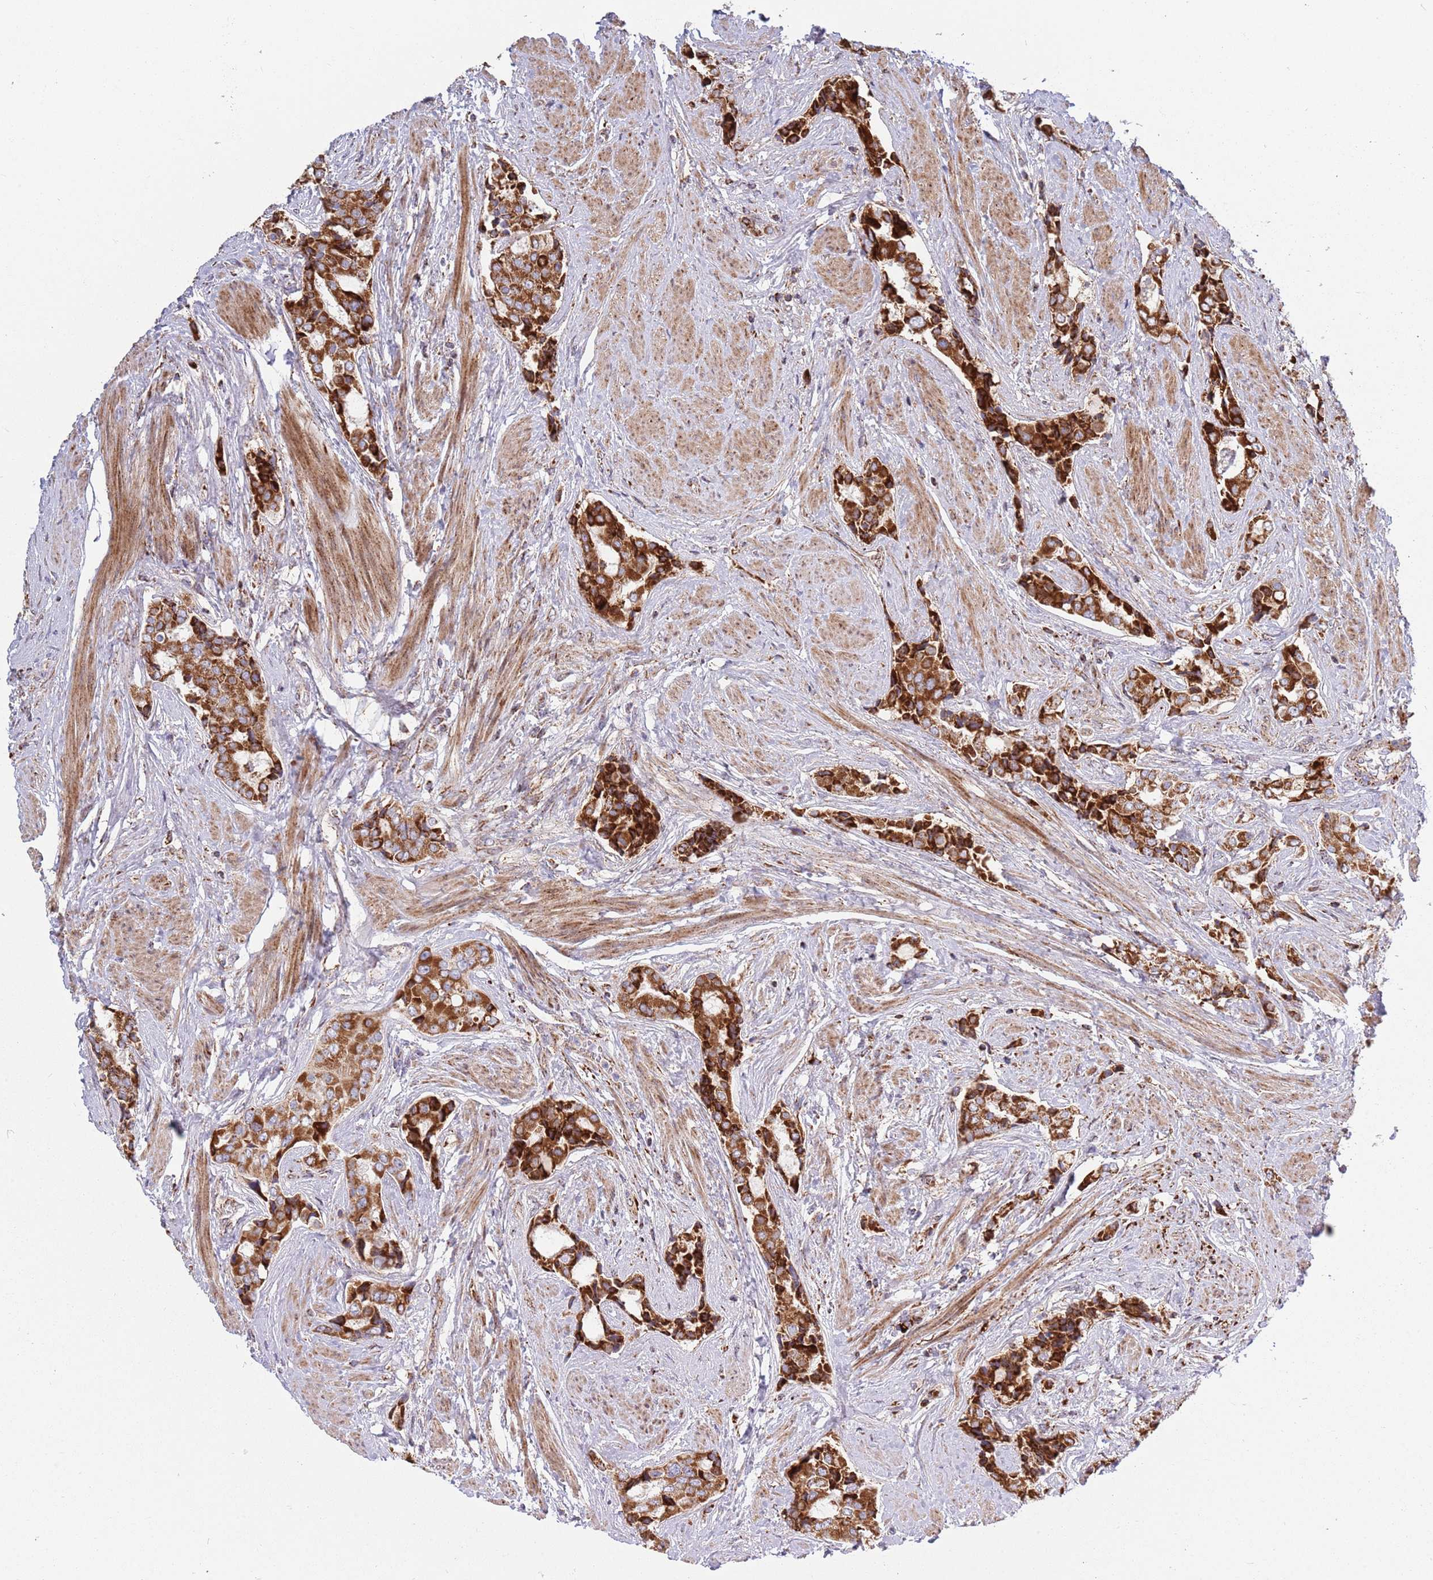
{"staining": {"intensity": "strong", "quantity": "25%-75%", "location": "cytoplasmic/membranous"}, "tissue": "prostate cancer", "cell_type": "Tumor cells", "image_type": "cancer", "snomed": [{"axis": "morphology", "description": "Adenocarcinoma, High grade"}, {"axis": "topography", "description": "Prostate"}], "caption": "DAB immunohistochemical staining of human prostate cancer (adenocarcinoma (high-grade)) exhibits strong cytoplasmic/membranous protein positivity in approximately 25%-75% of tumor cells.", "gene": "ATP5PD", "patient": {"sex": "male", "age": 71}}